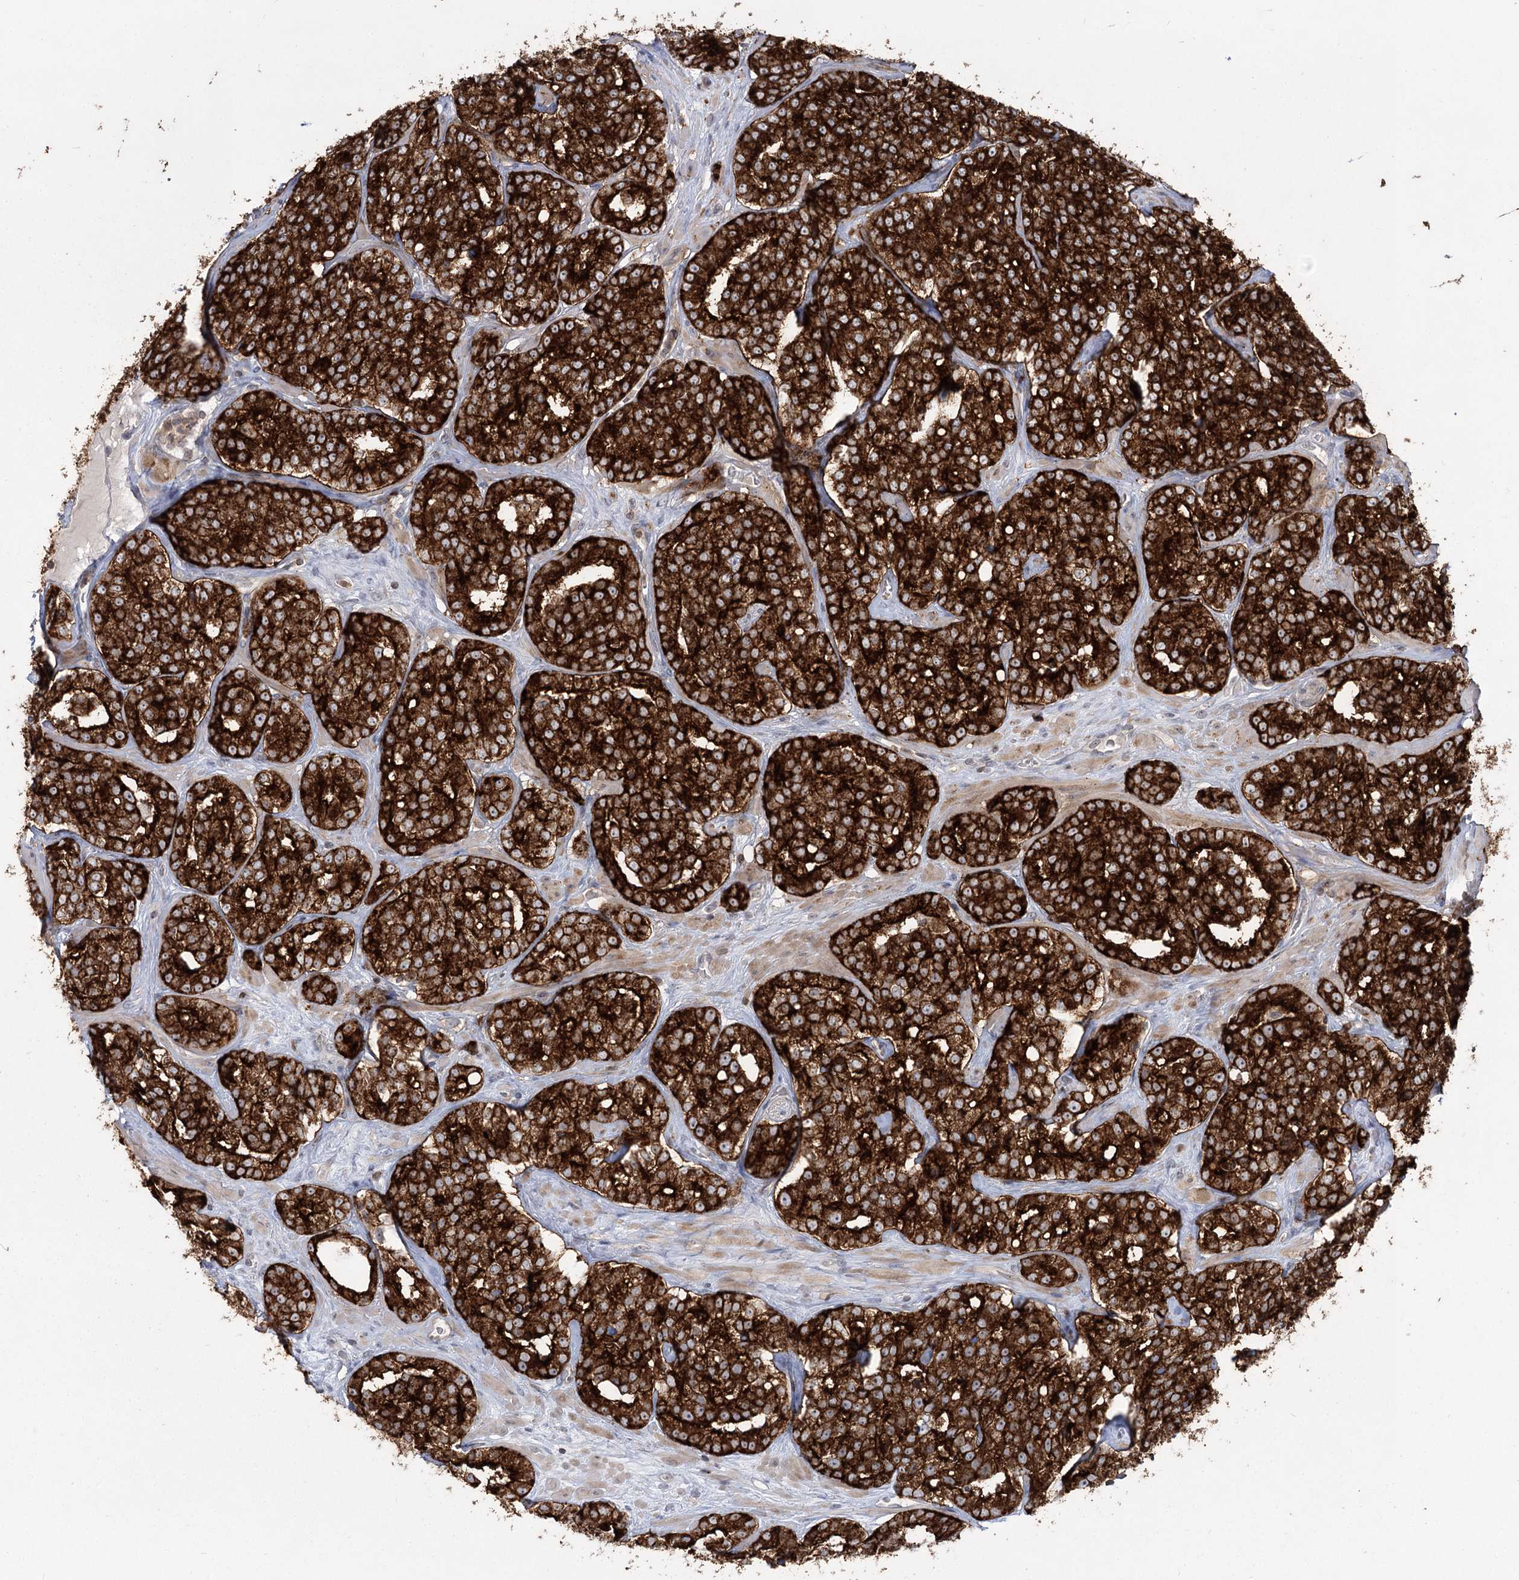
{"staining": {"intensity": "strong", "quantity": ">75%", "location": "cytoplasmic/membranous"}, "tissue": "prostate cancer", "cell_type": "Tumor cells", "image_type": "cancer", "snomed": [{"axis": "morphology", "description": "Normal tissue, NOS"}, {"axis": "morphology", "description": "Adenocarcinoma, High grade"}, {"axis": "topography", "description": "Prostate"}], "caption": "This image reveals prostate high-grade adenocarcinoma stained with immunohistochemistry to label a protein in brown. The cytoplasmic/membranous of tumor cells show strong positivity for the protein. Nuclei are counter-stained blue.", "gene": "SYTL1", "patient": {"sex": "male", "age": 83}}